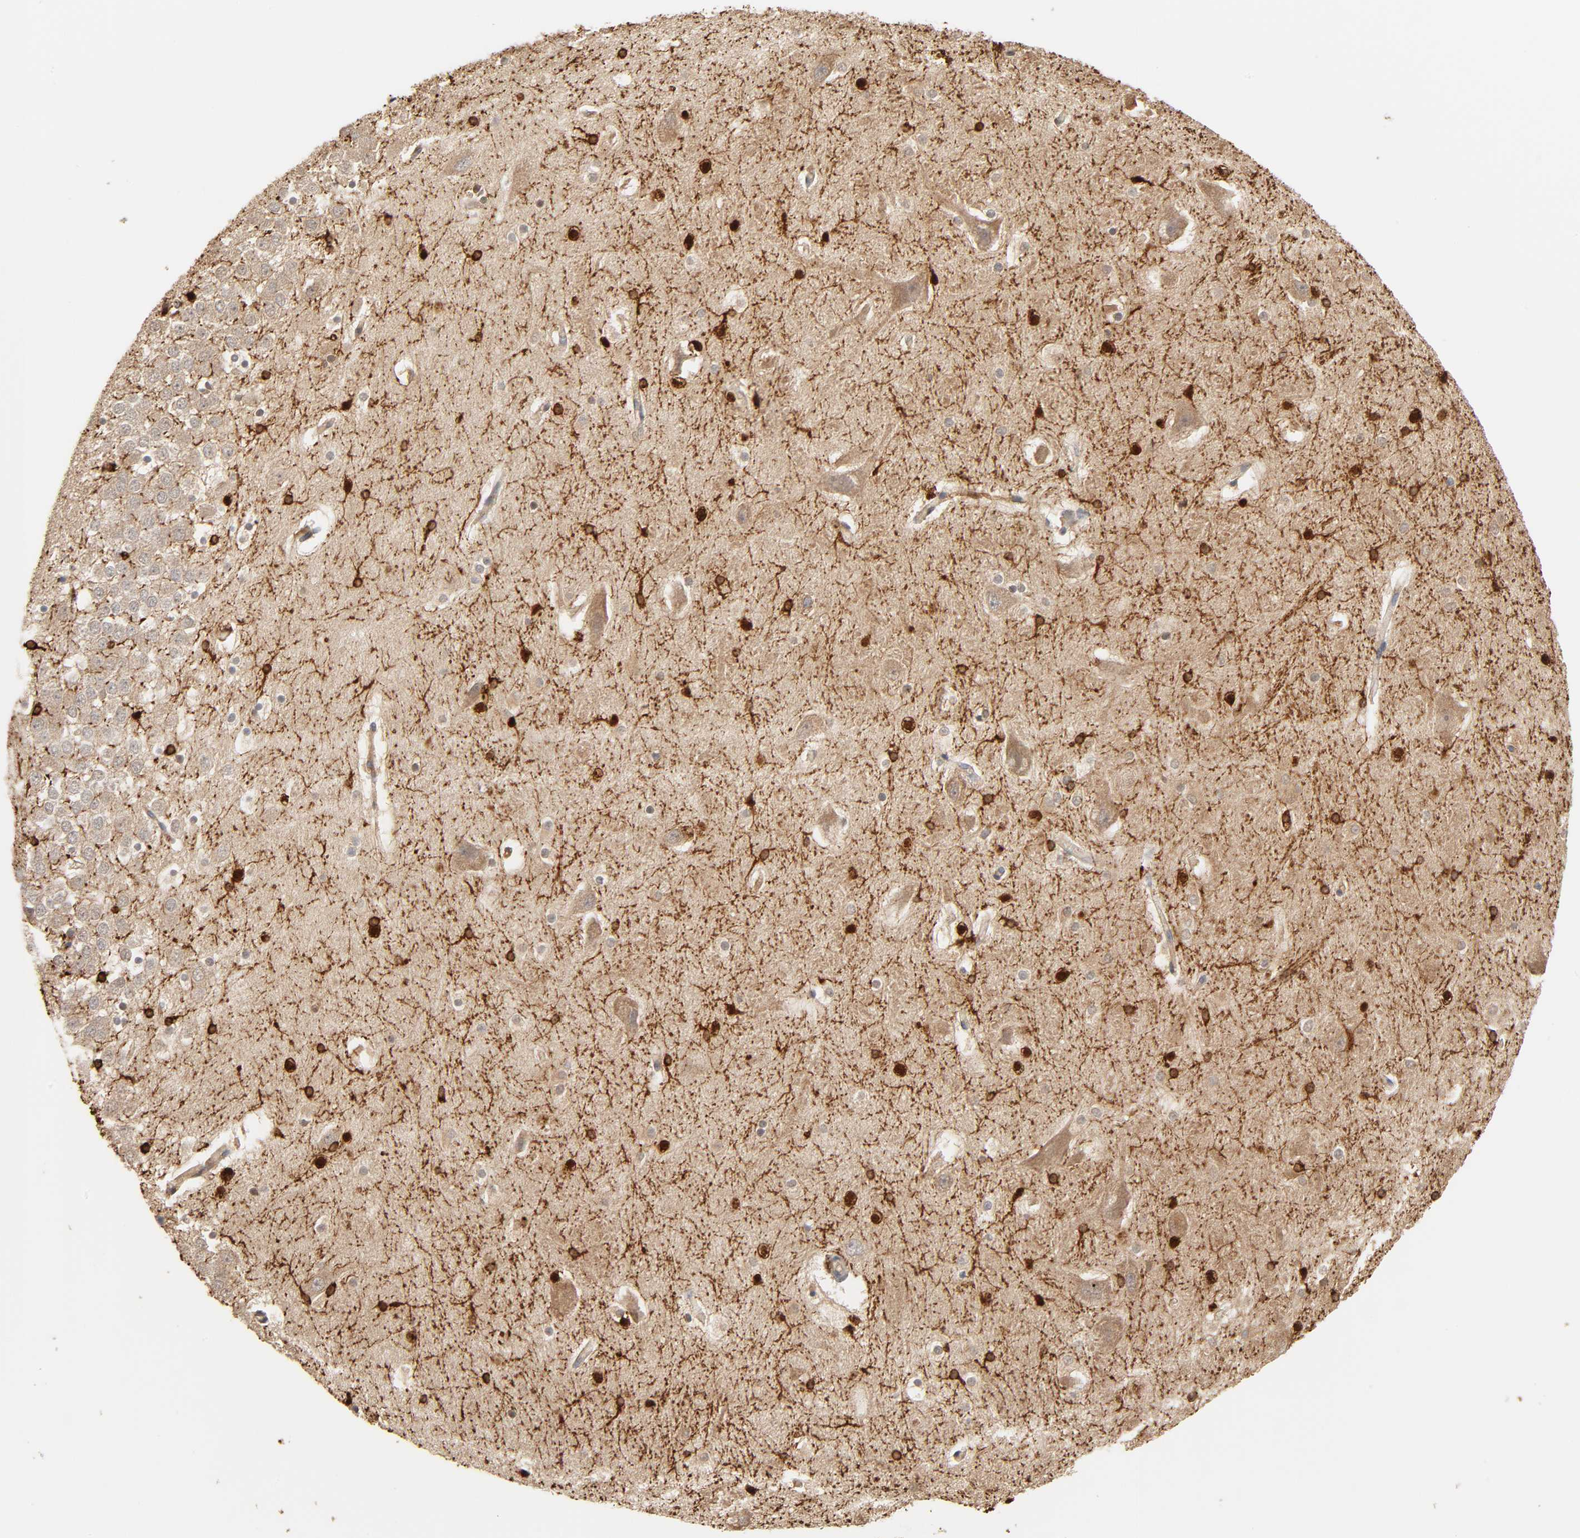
{"staining": {"intensity": "strong", "quantity": ">75%", "location": "nuclear"}, "tissue": "hippocampus", "cell_type": "Glial cells", "image_type": "normal", "snomed": [{"axis": "morphology", "description": "Normal tissue, NOS"}, {"axis": "topography", "description": "Hippocampus"}], "caption": "Hippocampus stained with a protein marker reveals strong staining in glial cells.", "gene": "BIN1", "patient": {"sex": "male", "age": 45}}